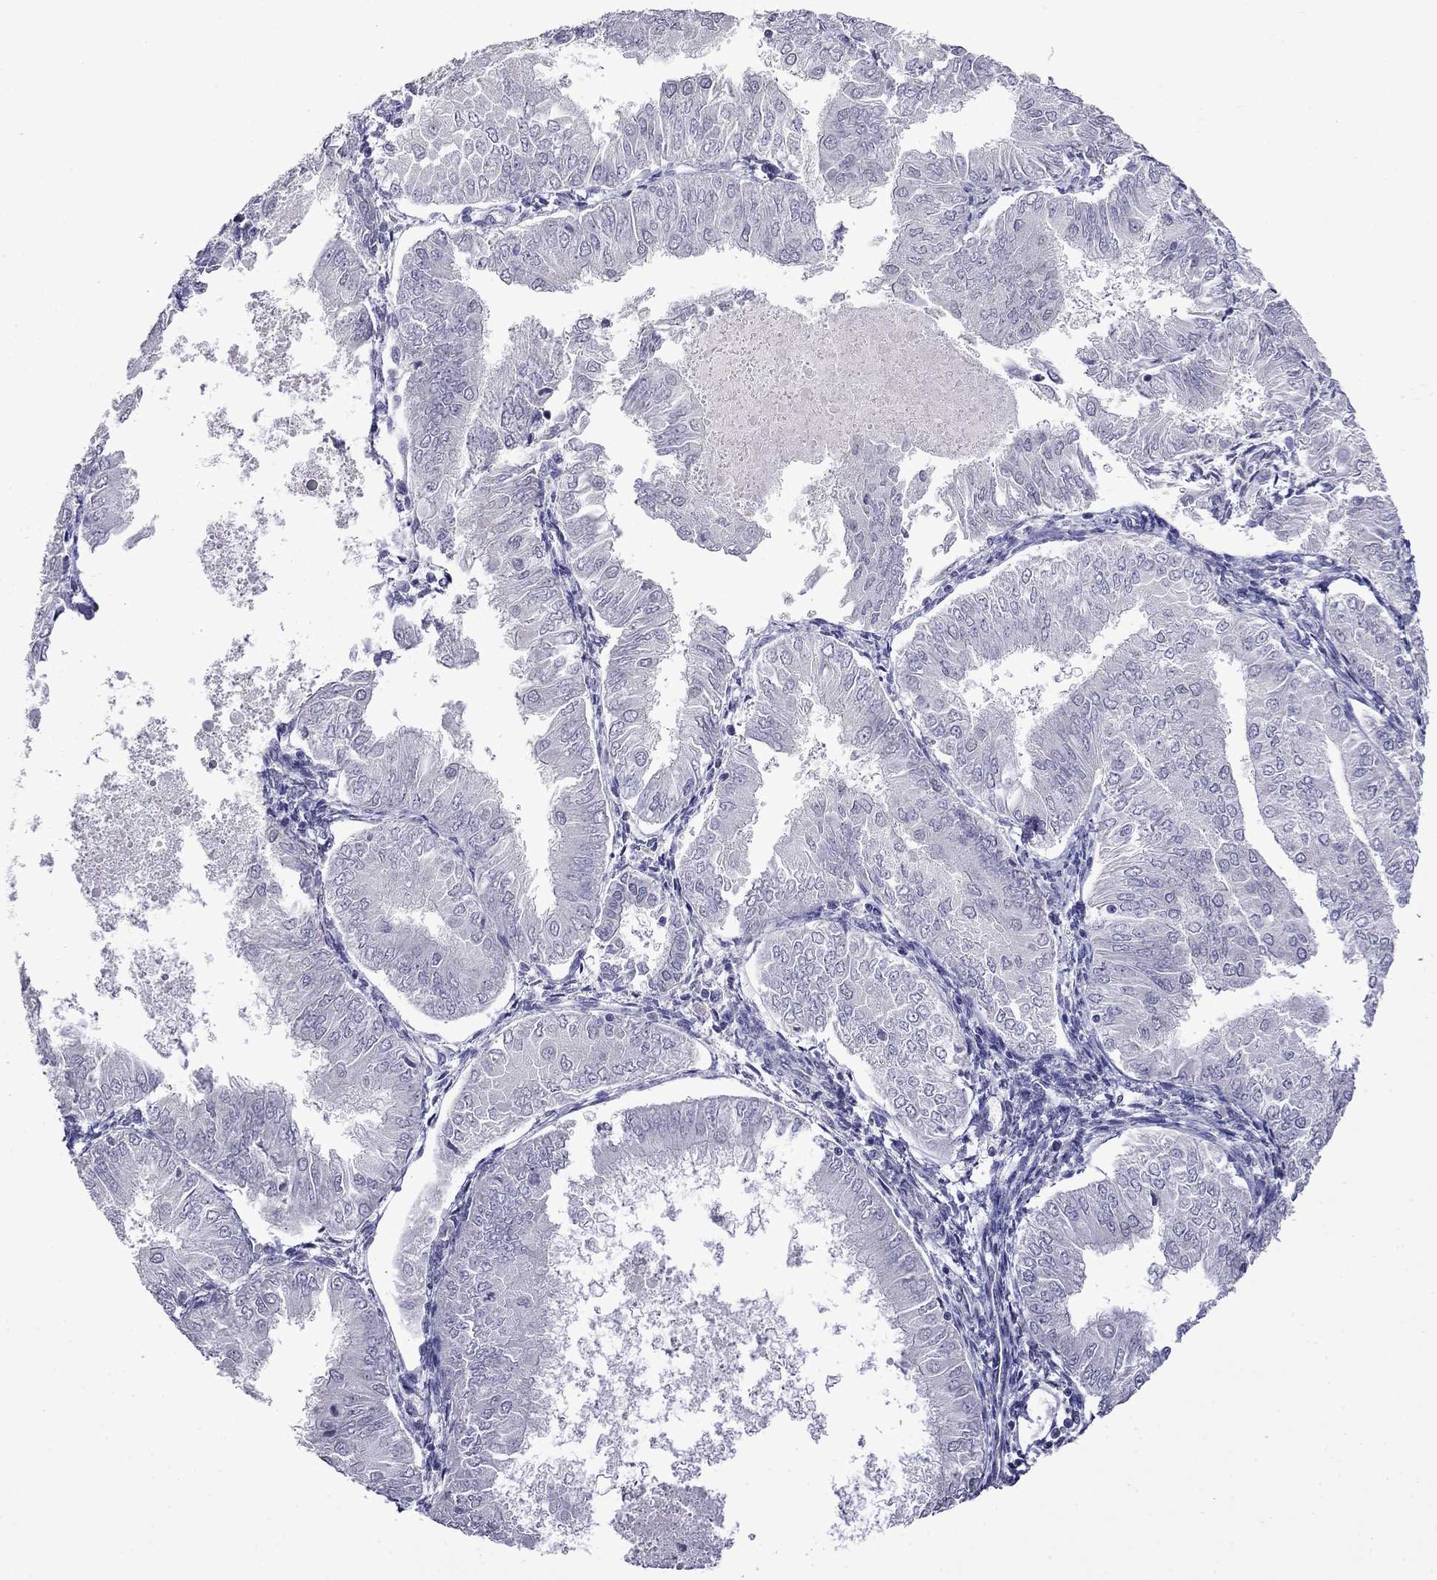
{"staining": {"intensity": "negative", "quantity": "none", "location": "none"}, "tissue": "endometrial cancer", "cell_type": "Tumor cells", "image_type": "cancer", "snomed": [{"axis": "morphology", "description": "Adenocarcinoma, NOS"}, {"axis": "topography", "description": "Endometrium"}], "caption": "DAB immunohistochemical staining of human endometrial cancer (adenocarcinoma) displays no significant positivity in tumor cells. The staining is performed using DAB (3,3'-diaminobenzidine) brown chromogen with nuclei counter-stained in using hematoxylin.", "gene": "STAR", "patient": {"sex": "female", "age": 53}}